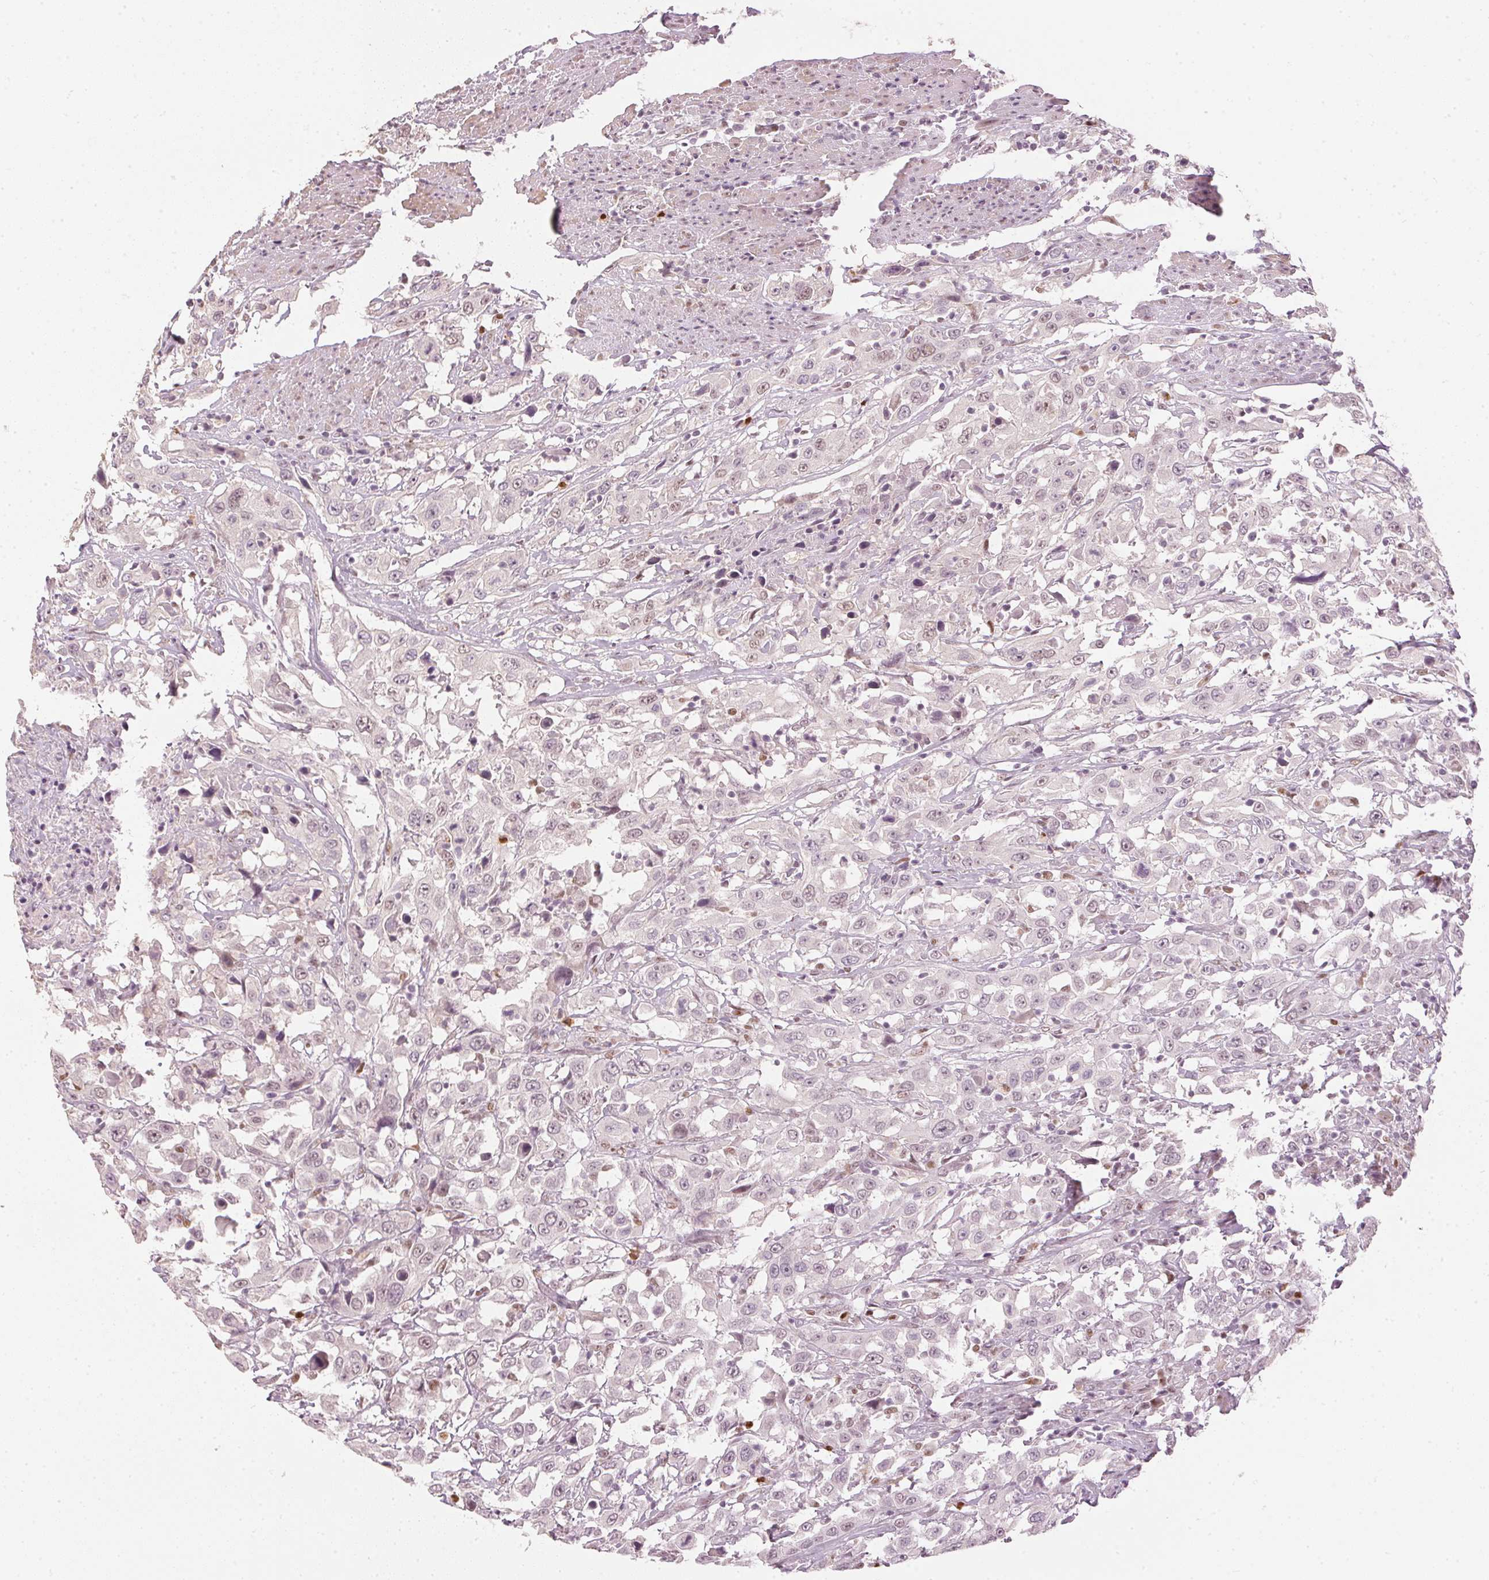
{"staining": {"intensity": "negative", "quantity": "none", "location": "none"}, "tissue": "urothelial cancer", "cell_type": "Tumor cells", "image_type": "cancer", "snomed": [{"axis": "morphology", "description": "Urothelial carcinoma, High grade"}, {"axis": "topography", "description": "Urinary bladder"}], "caption": "DAB immunohistochemical staining of urothelial cancer displays no significant expression in tumor cells.", "gene": "SLC39A3", "patient": {"sex": "male", "age": 61}}